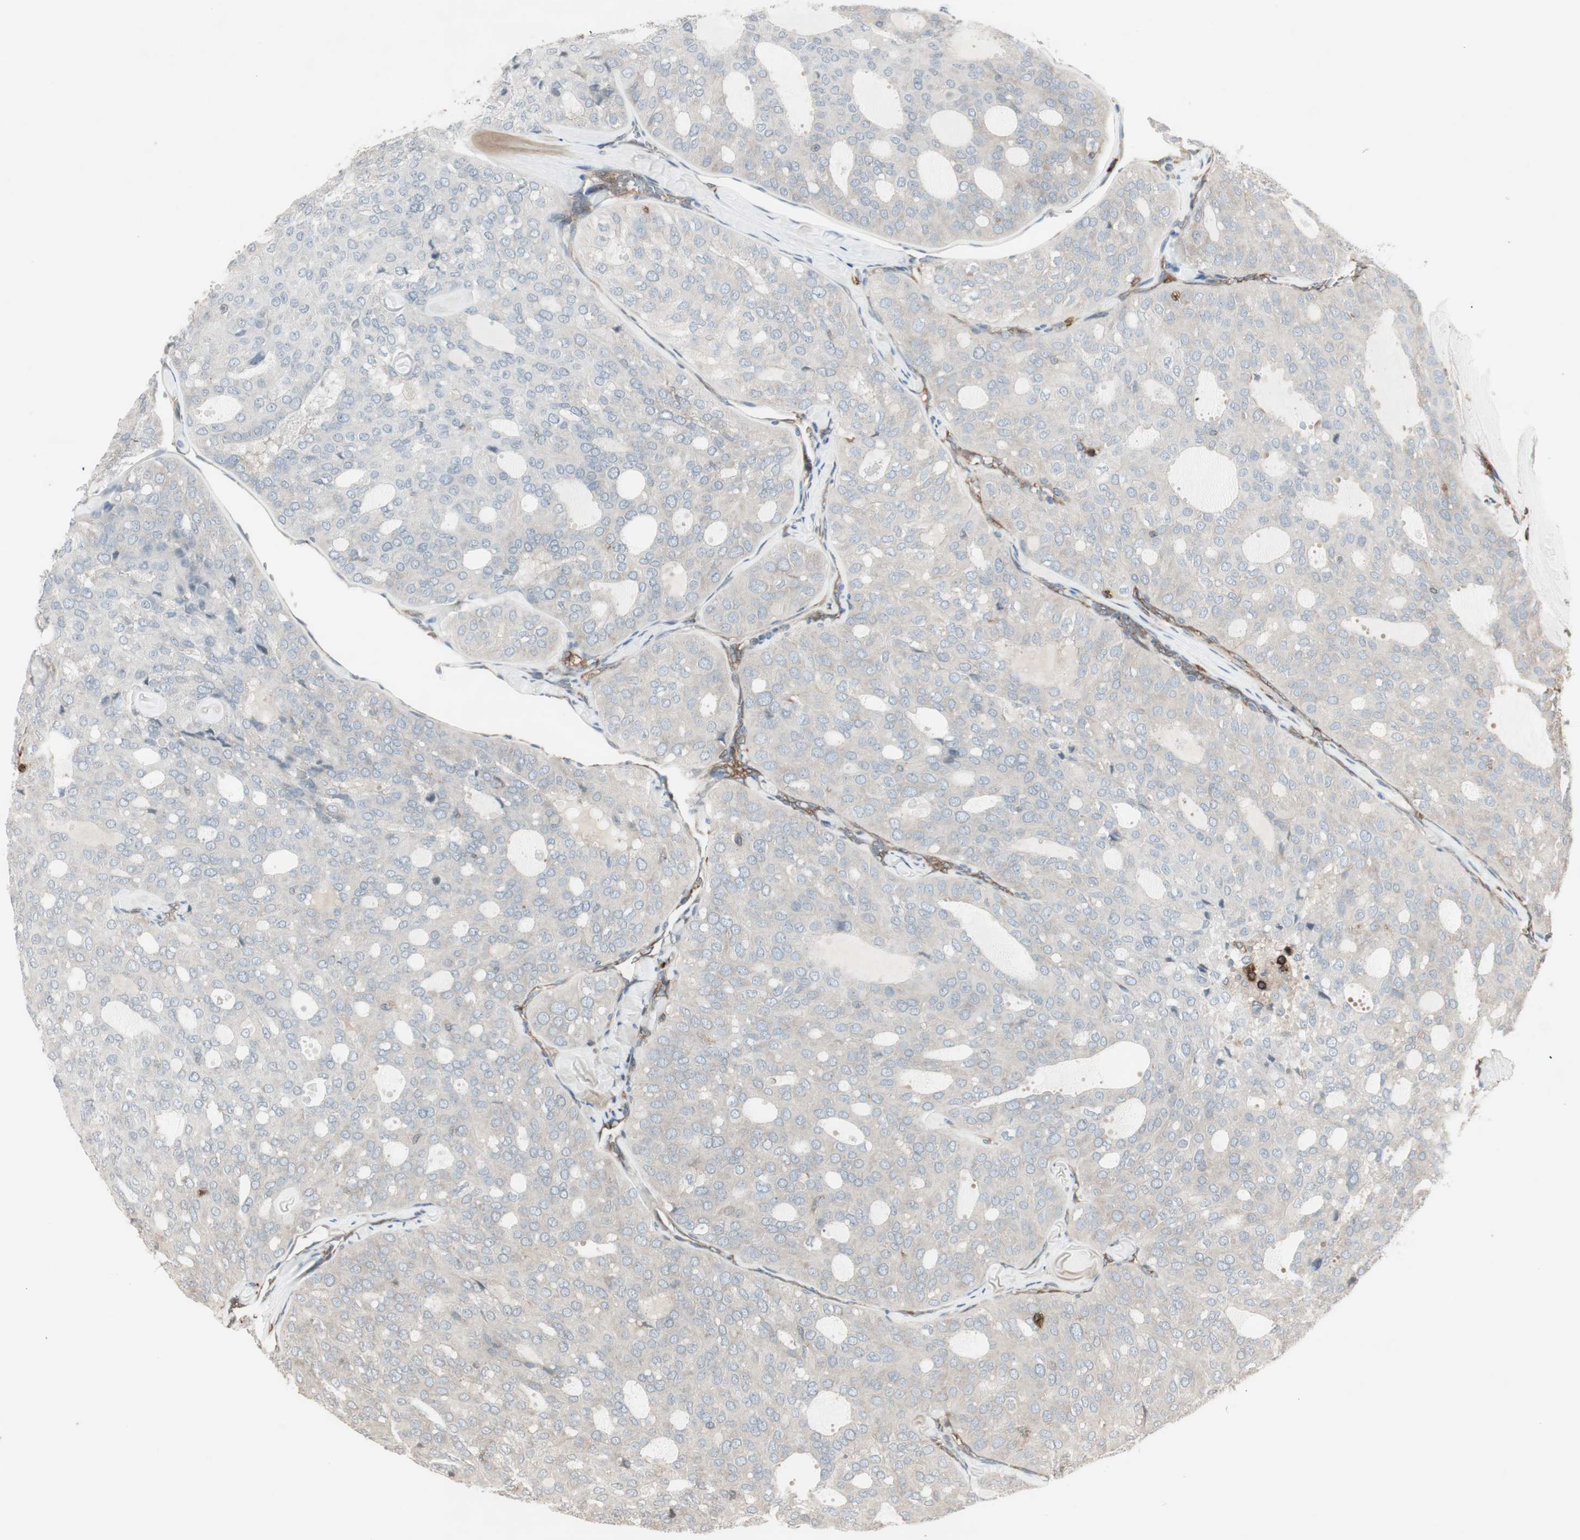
{"staining": {"intensity": "negative", "quantity": "none", "location": "none"}, "tissue": "thyroid cancer", "cell_type": "Tumor cells", "image_type": "cancer", "snomed": [{"axis": "morphology", "description": "Follicular adenoma carcinoma, NOS"}, {"axis": "topography", "description": "Thyroid gland"}], "caption": "This is a image of immunohistochemistry (IHC) staining of thyroid cancer, which shows no positivity in tumor cells. Brightfield microscopy of immunohistochemistry stained with DAB (brown) and hematoxylin (blue), captured at high magnification.", "gene": "ARHGEF1", "patient": {"sex": "male", "age": 75}}